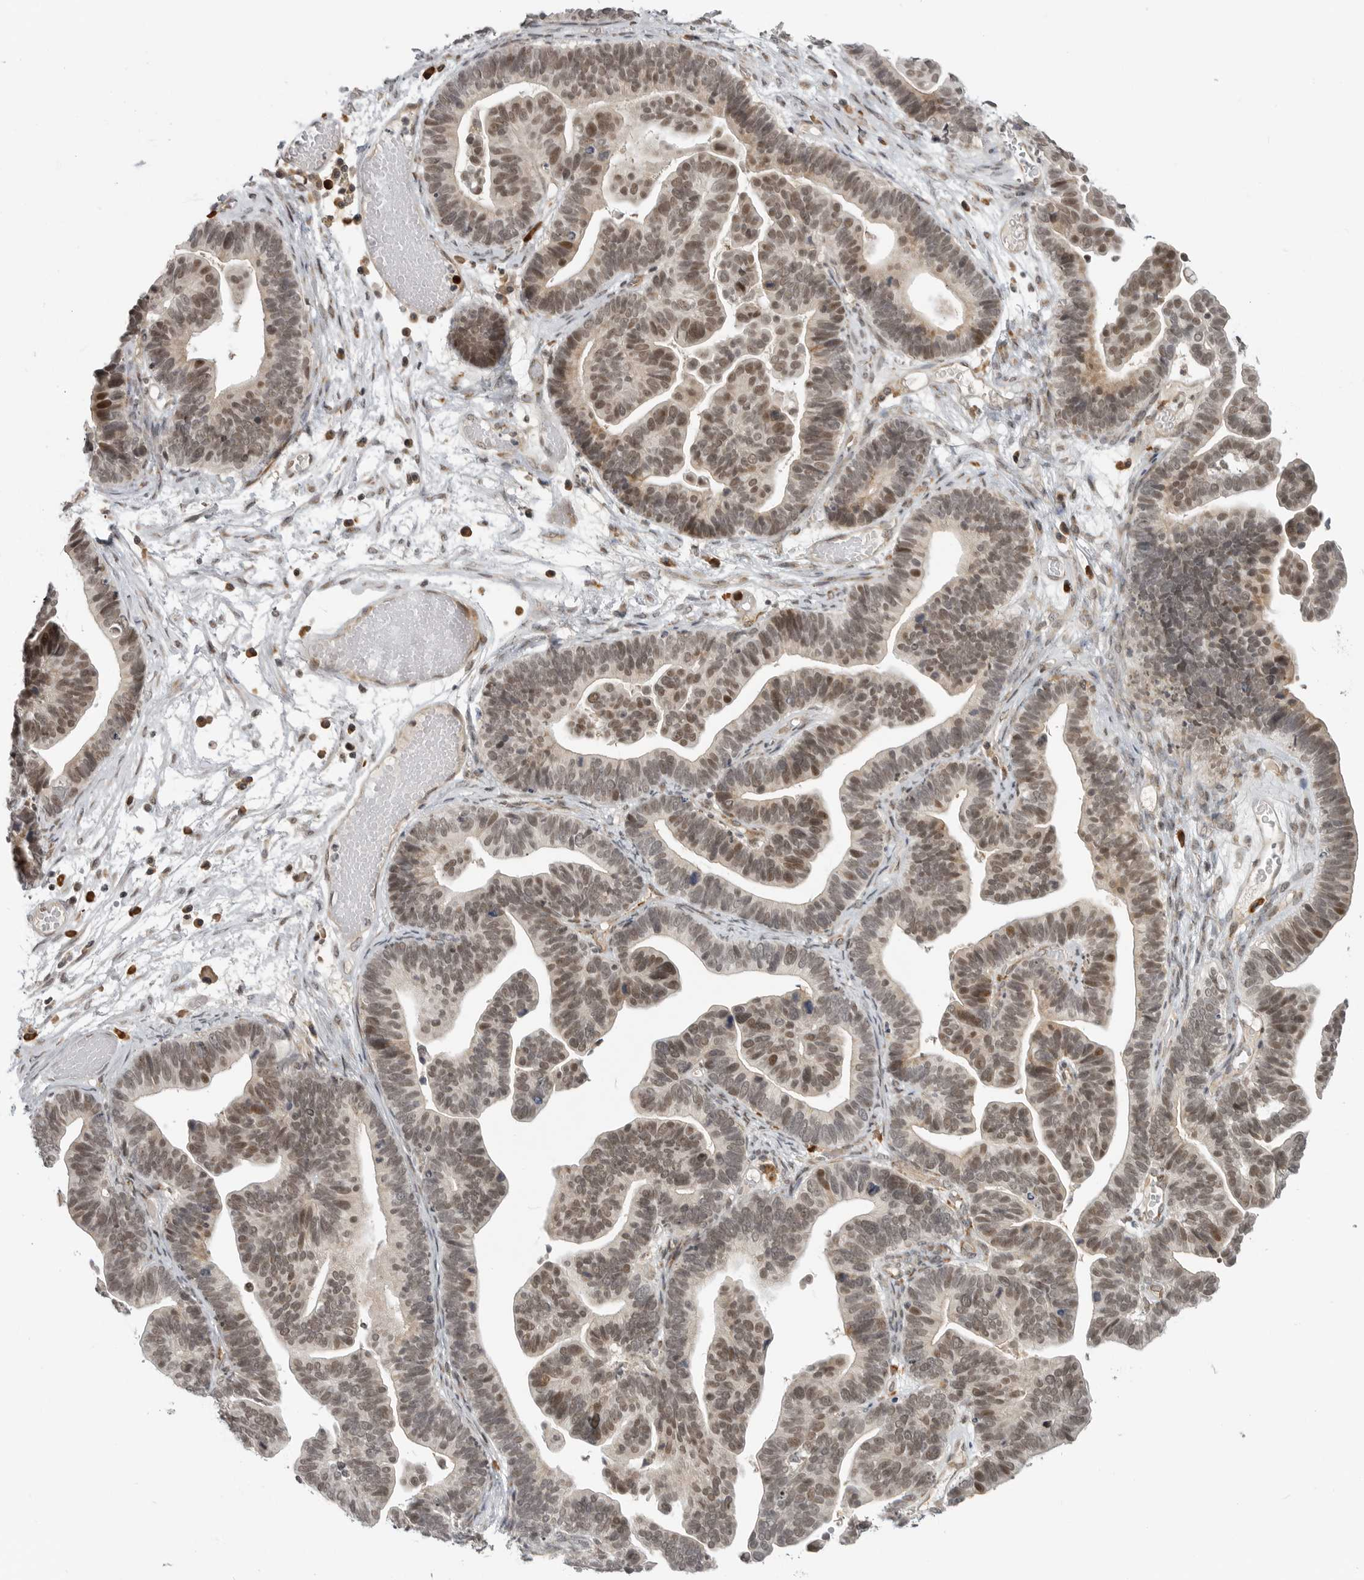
{"staining": {"intensity": "moderate", "quantity": ">75%", "location": "nuclear"}, "tissue": "ovarian cancer", "cell_type": "Tumor cells", "image_type": "cancer", "snomed": [{"axis": "morphology", "description": "Cystadenocarcinoma, serous, NOS"}, {"axis": "topography", "description": "Ovary"}], "caption": "IHC (DAB) staining of human ovarian serous cystadenocarcinoma shows moderate nuclear protein expression in approximately >75% of tumor cells. The protein is stained brown, and the nuclei are stained in blue (DAB IHC with brightfield microscopy, high magnification).", "gene": "CEP295NL", "patient": {"sex": "female", "age": 56}}